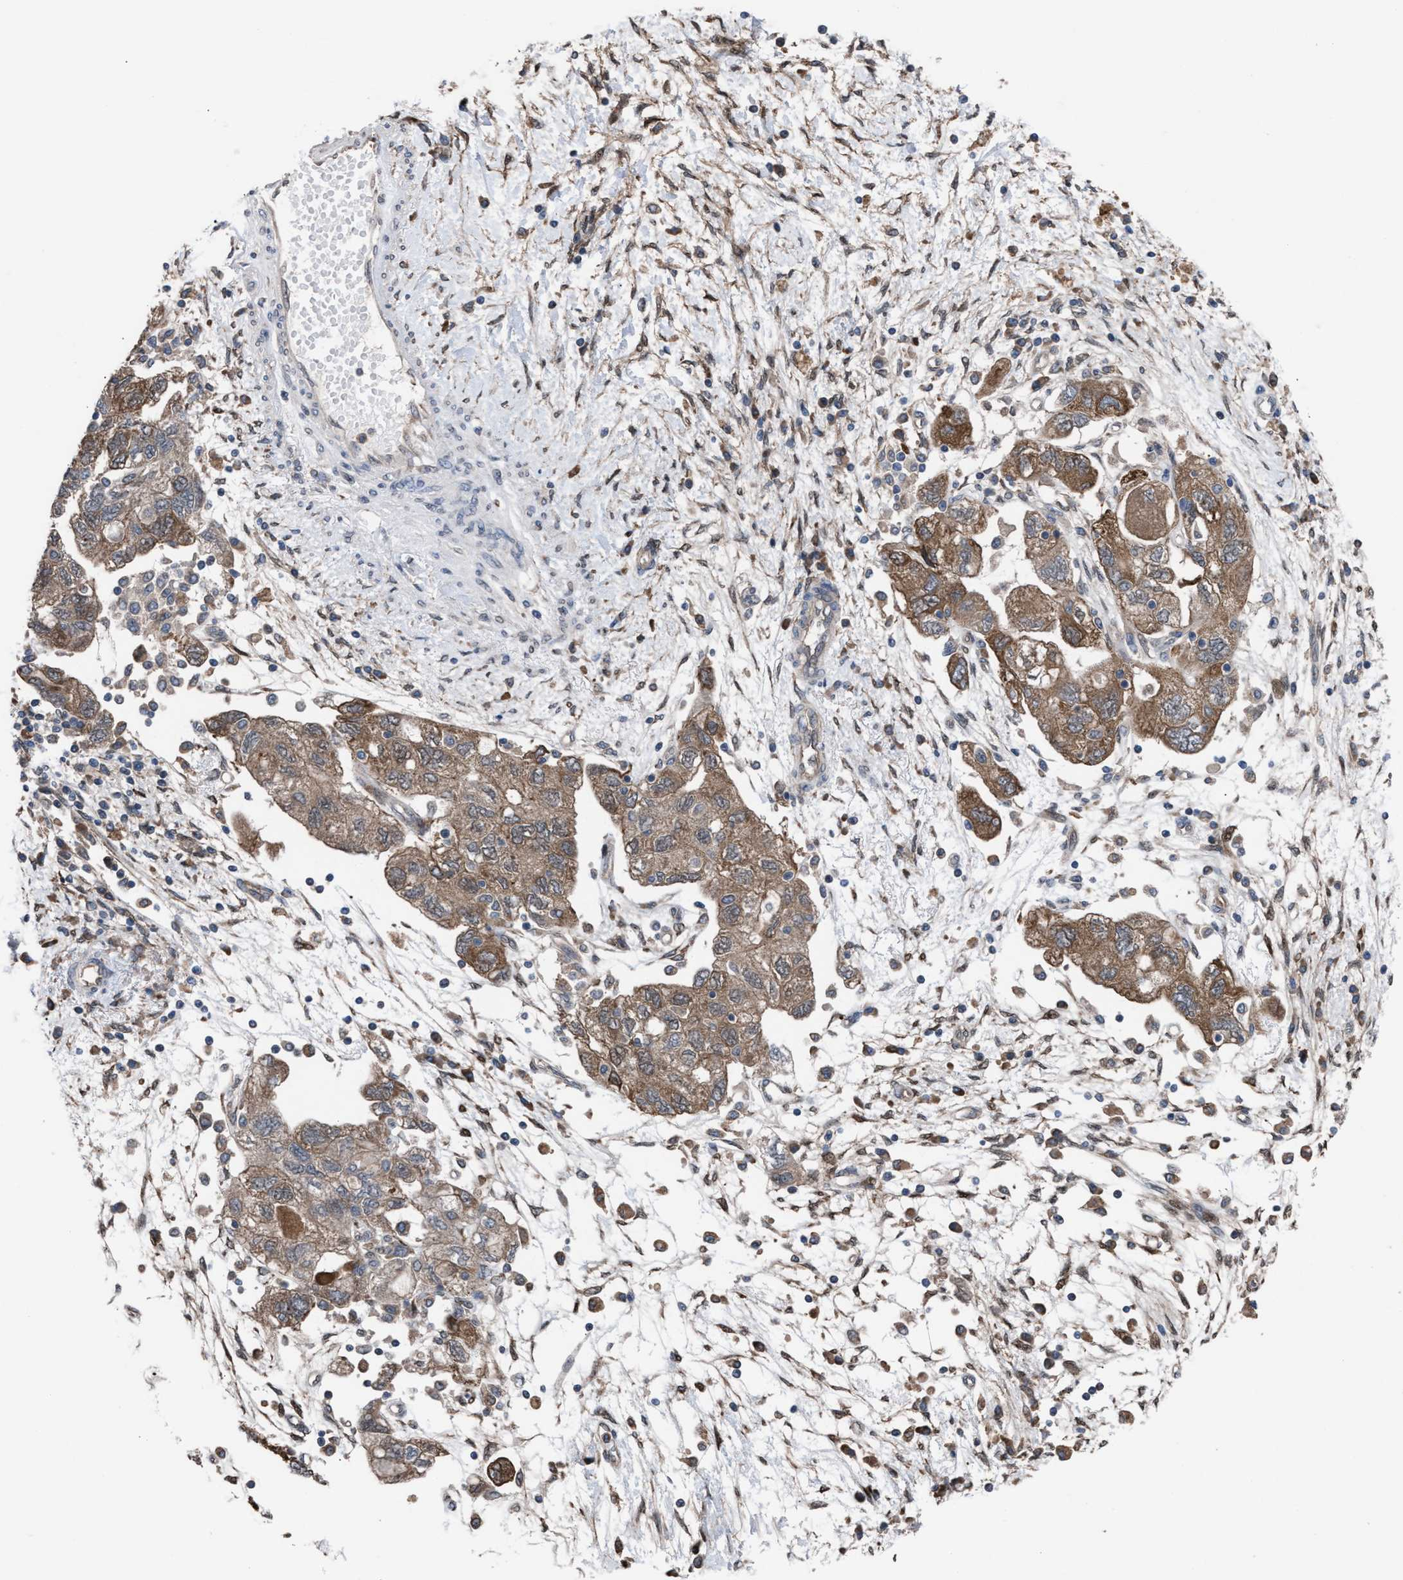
{"staining": {"intensity": "moderate", "quantity": ">75%", "location": "cytoplasmic/membranous"}, "tissue": "ovarian cancer", "cell_type": "Tumor cells", "image_type": "cancer", "snomed": [{"axis": "morphology", "description": "Carcinoma, NOS"}, {"axis": "morphology", "description": "Cystadenocarcinoma, serous, NOS"}, {"axis": "topography", "description": "Ovary"}], "caption": "Immunohistochemistry (DAB (3,3'-diaminobenzidine)) staining of ovarian cancer displays moderate cytoplasmic/membranous protein expression in about >75% of tumor cells.", "gene": "TP53BP2", "patient": {"sex": "female", "age": 69}}